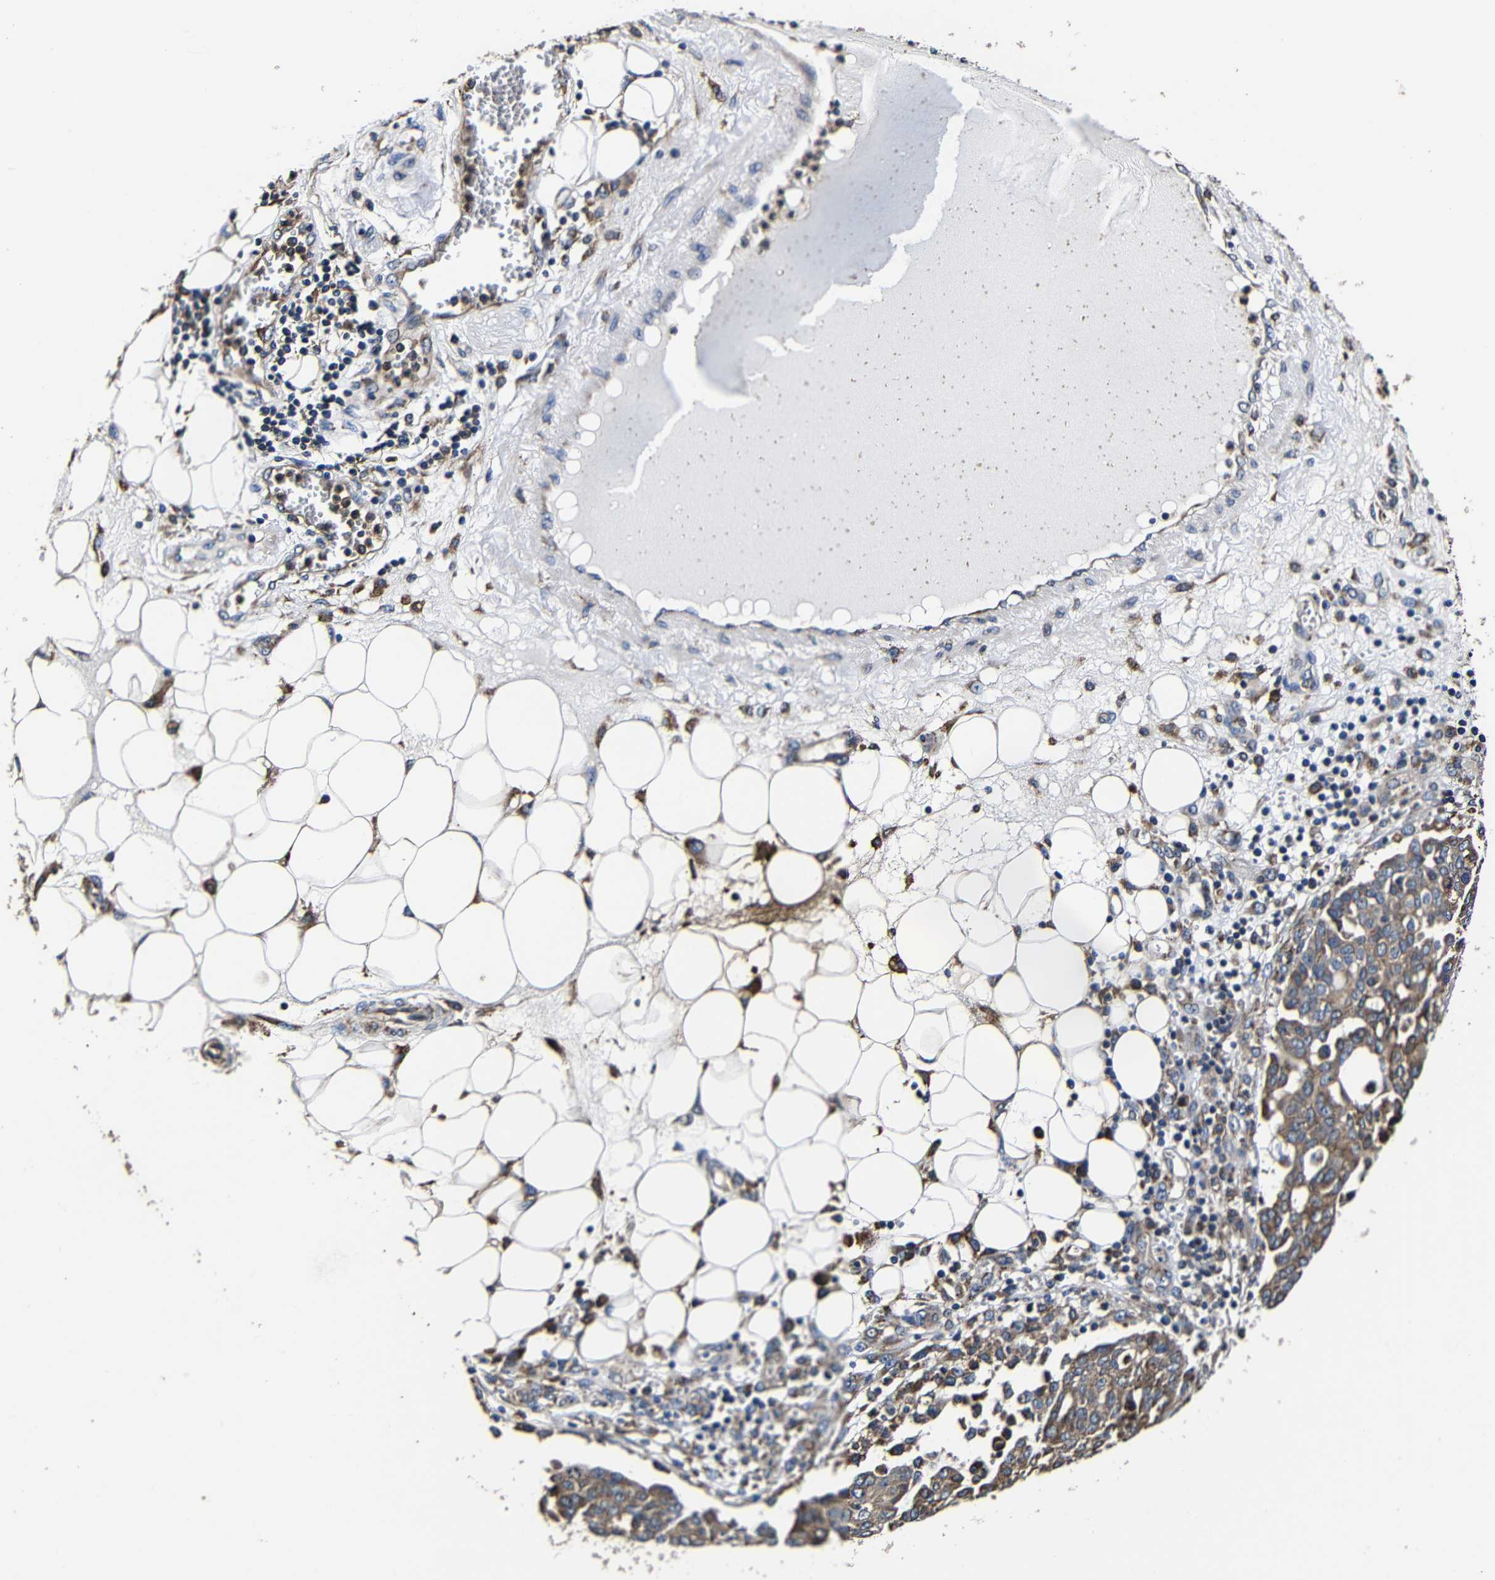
{"staining": {"intensity": "moderate", "quantity": "<25%", "location": "cytoplasmic/membranous"}, "tissue": "ovarian cancer", "cell_type": "Tumor cells", "image_type": "cancer", "snomed": [{"axis": "morphology", "description": "Cystadenocarcinoma, serous, NOS"}, {"axis": "topography", "description": "Soft tissue"}, {"axis": "topography", "description": "Ovary"}], "caption": "Immunohistochemistry staining of serous cystadenocarcinoma (ovarian), which demonstrates low levels of moderate cytoplasmic/membranous staining in approximately <25% of tumor cells indicating moderate cytoplasmic/membranous protein staining. The staining was performed using DAB (brown) for protein detection and nuclei were counterstained in hematoxylin (blue).", "gene": "SCN9A", "patient": {"sex": "female", "age": 57}}